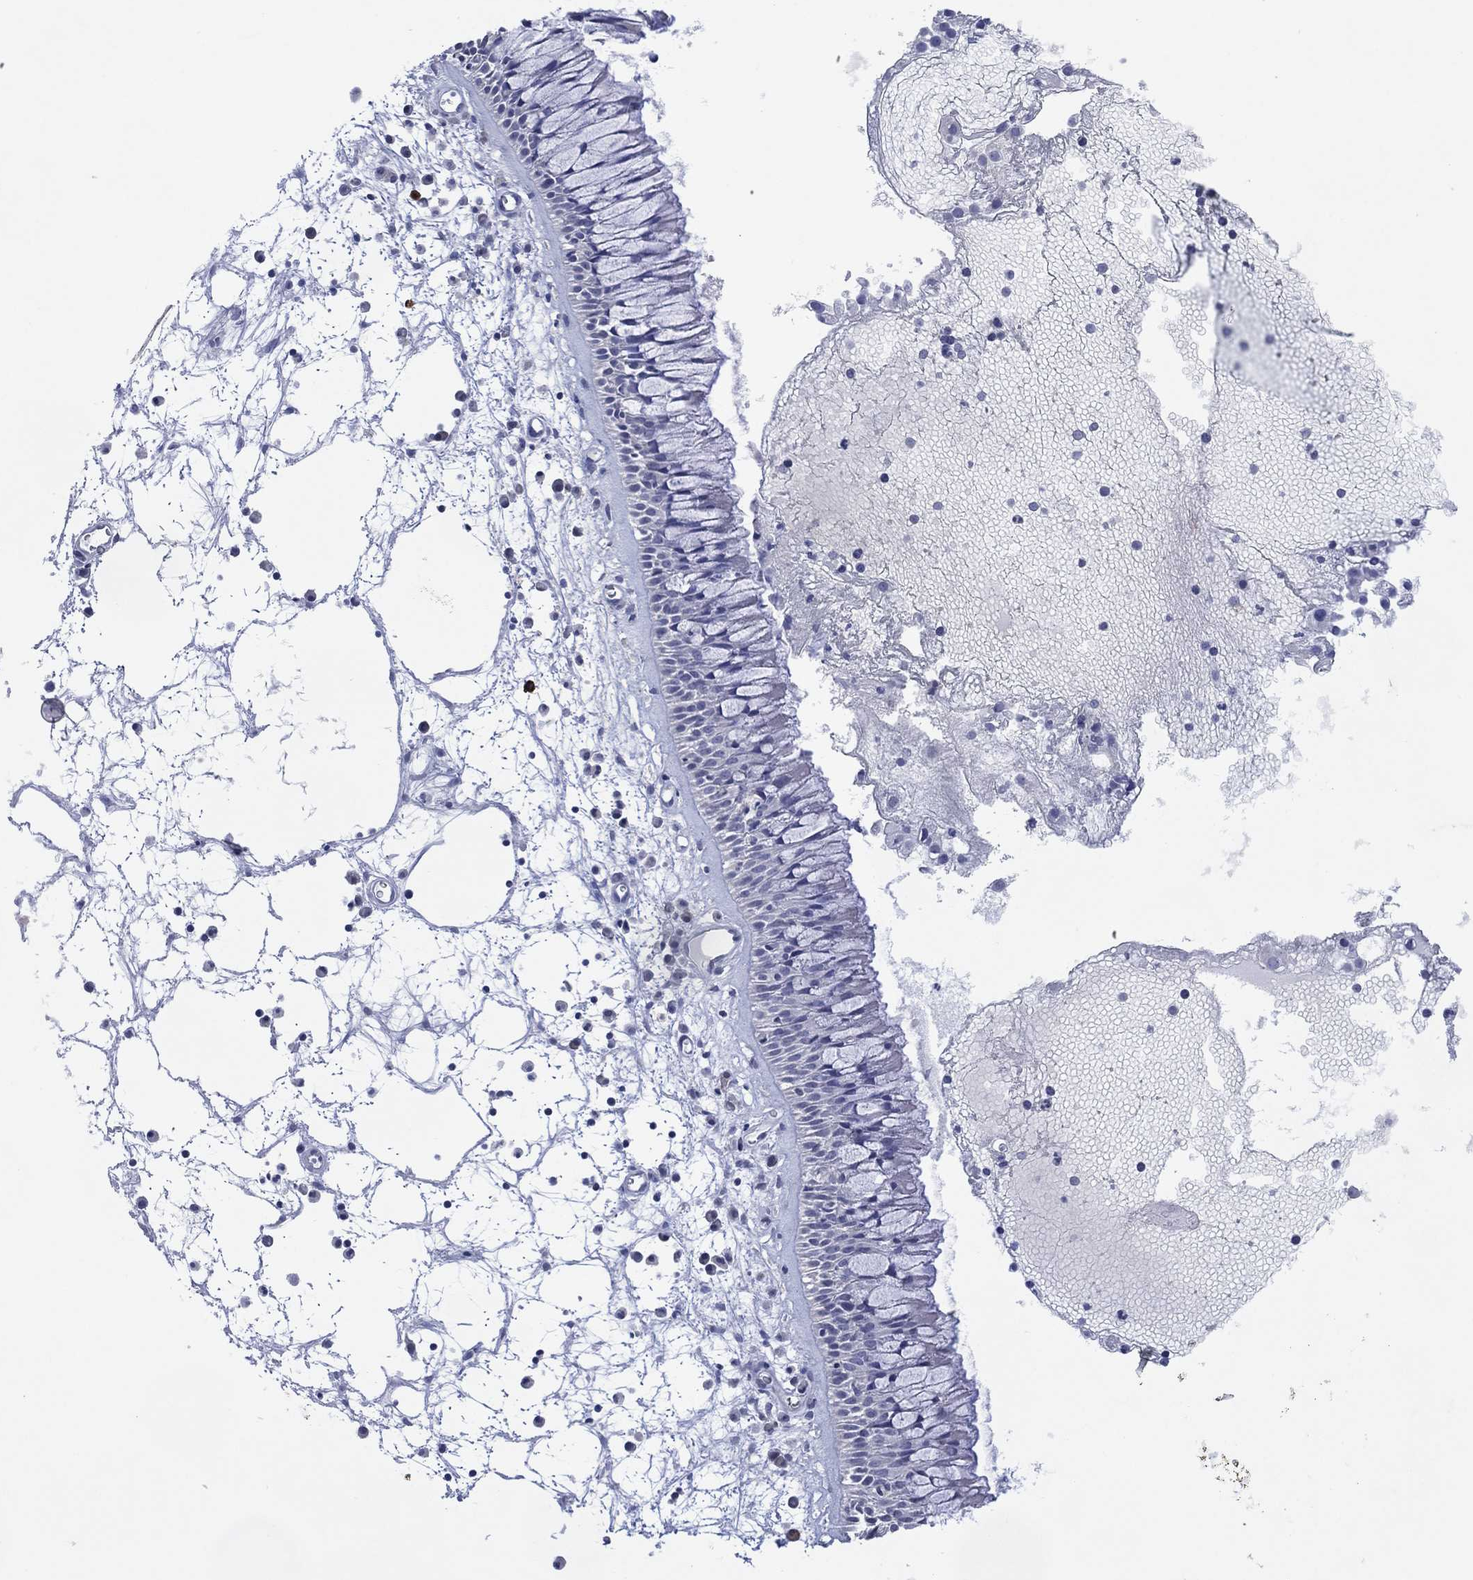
{"staining": {"intensity": "negative", "quantity": "none", "location": "none"}, "tissue": "nasopharynx", "cell_type": "Respiratory epithelial cells", "image_type": "normal", "snomed": [{"axis": "morphology", "description": "Normal tissue, NOS"}, {"axis": "topography", "description": "Nasopharynx"}], "caption": "Immunohistochemistry (IHC) photomicrograph of benign human nasopharynx stained for a protein (brown), which reveals no positivity in respiratory epithelial cells. (DAB (3,3'-diaminobenzidine) immunohistochemistry, high magnification).", "gene": "USP26", "patient": {"sex": "male", "age": 69}}